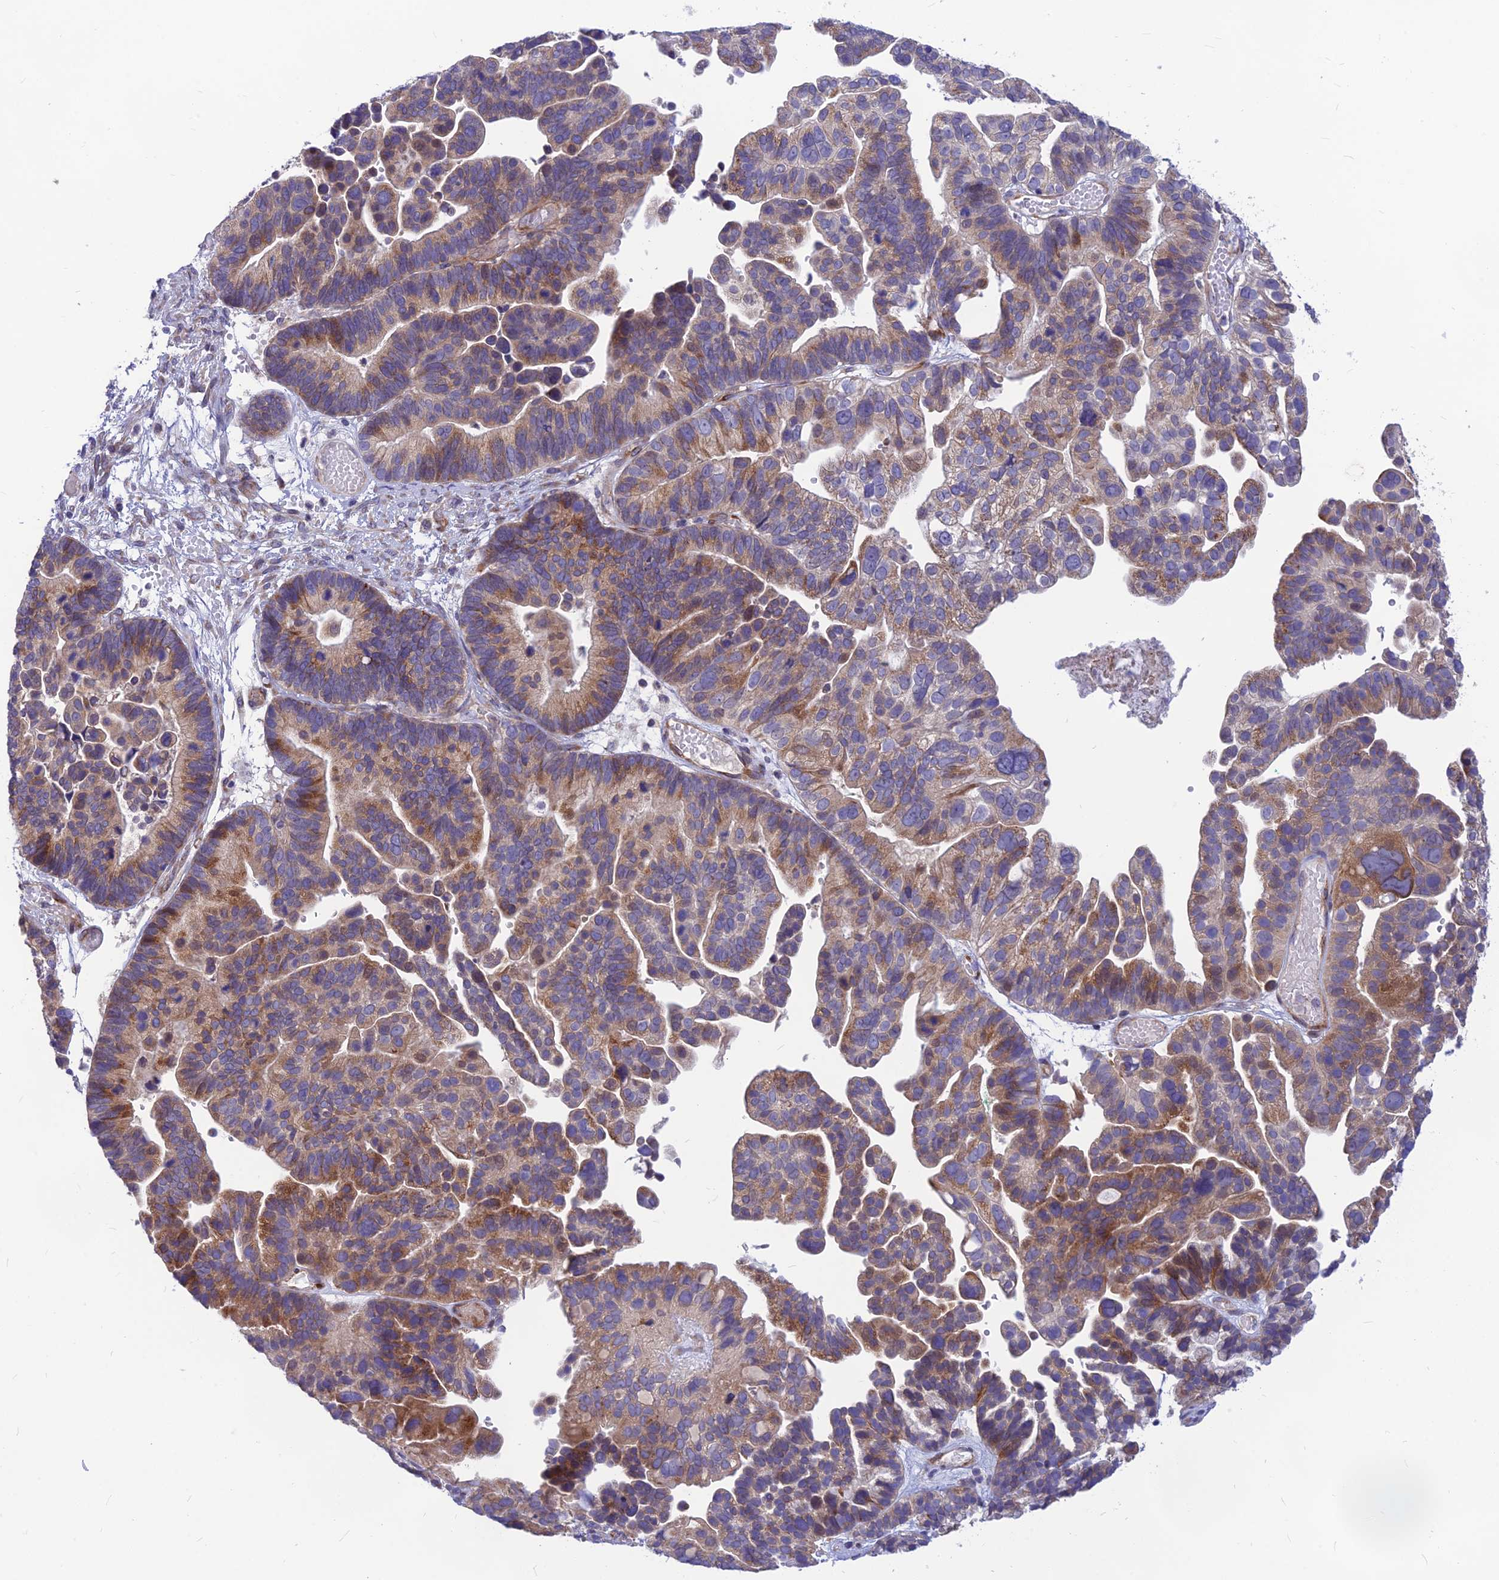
{"staining": {"intensity": "strong", "quantity": "25%-75%", "location": "cytoplasmic/membranous"}, "tissue": "ovarian cancer", "cell_type": "Tumor cells", "image_type": "cancer", "snomed": [{"axis": "morphology", "description": "Cystadenocarcinoma, serous, NOS"}, {"axis": "topography", "description": "Ovary"}], "caption": "A high amount of strong cytoplasmic/membranous positivity is appreciated in about 25%-75% of tumor cells in ovarian cancer tissue. Nuclei are stained in blue.", "gene": "PTCD2", "patient": {"sex": "female", "age": 56}}